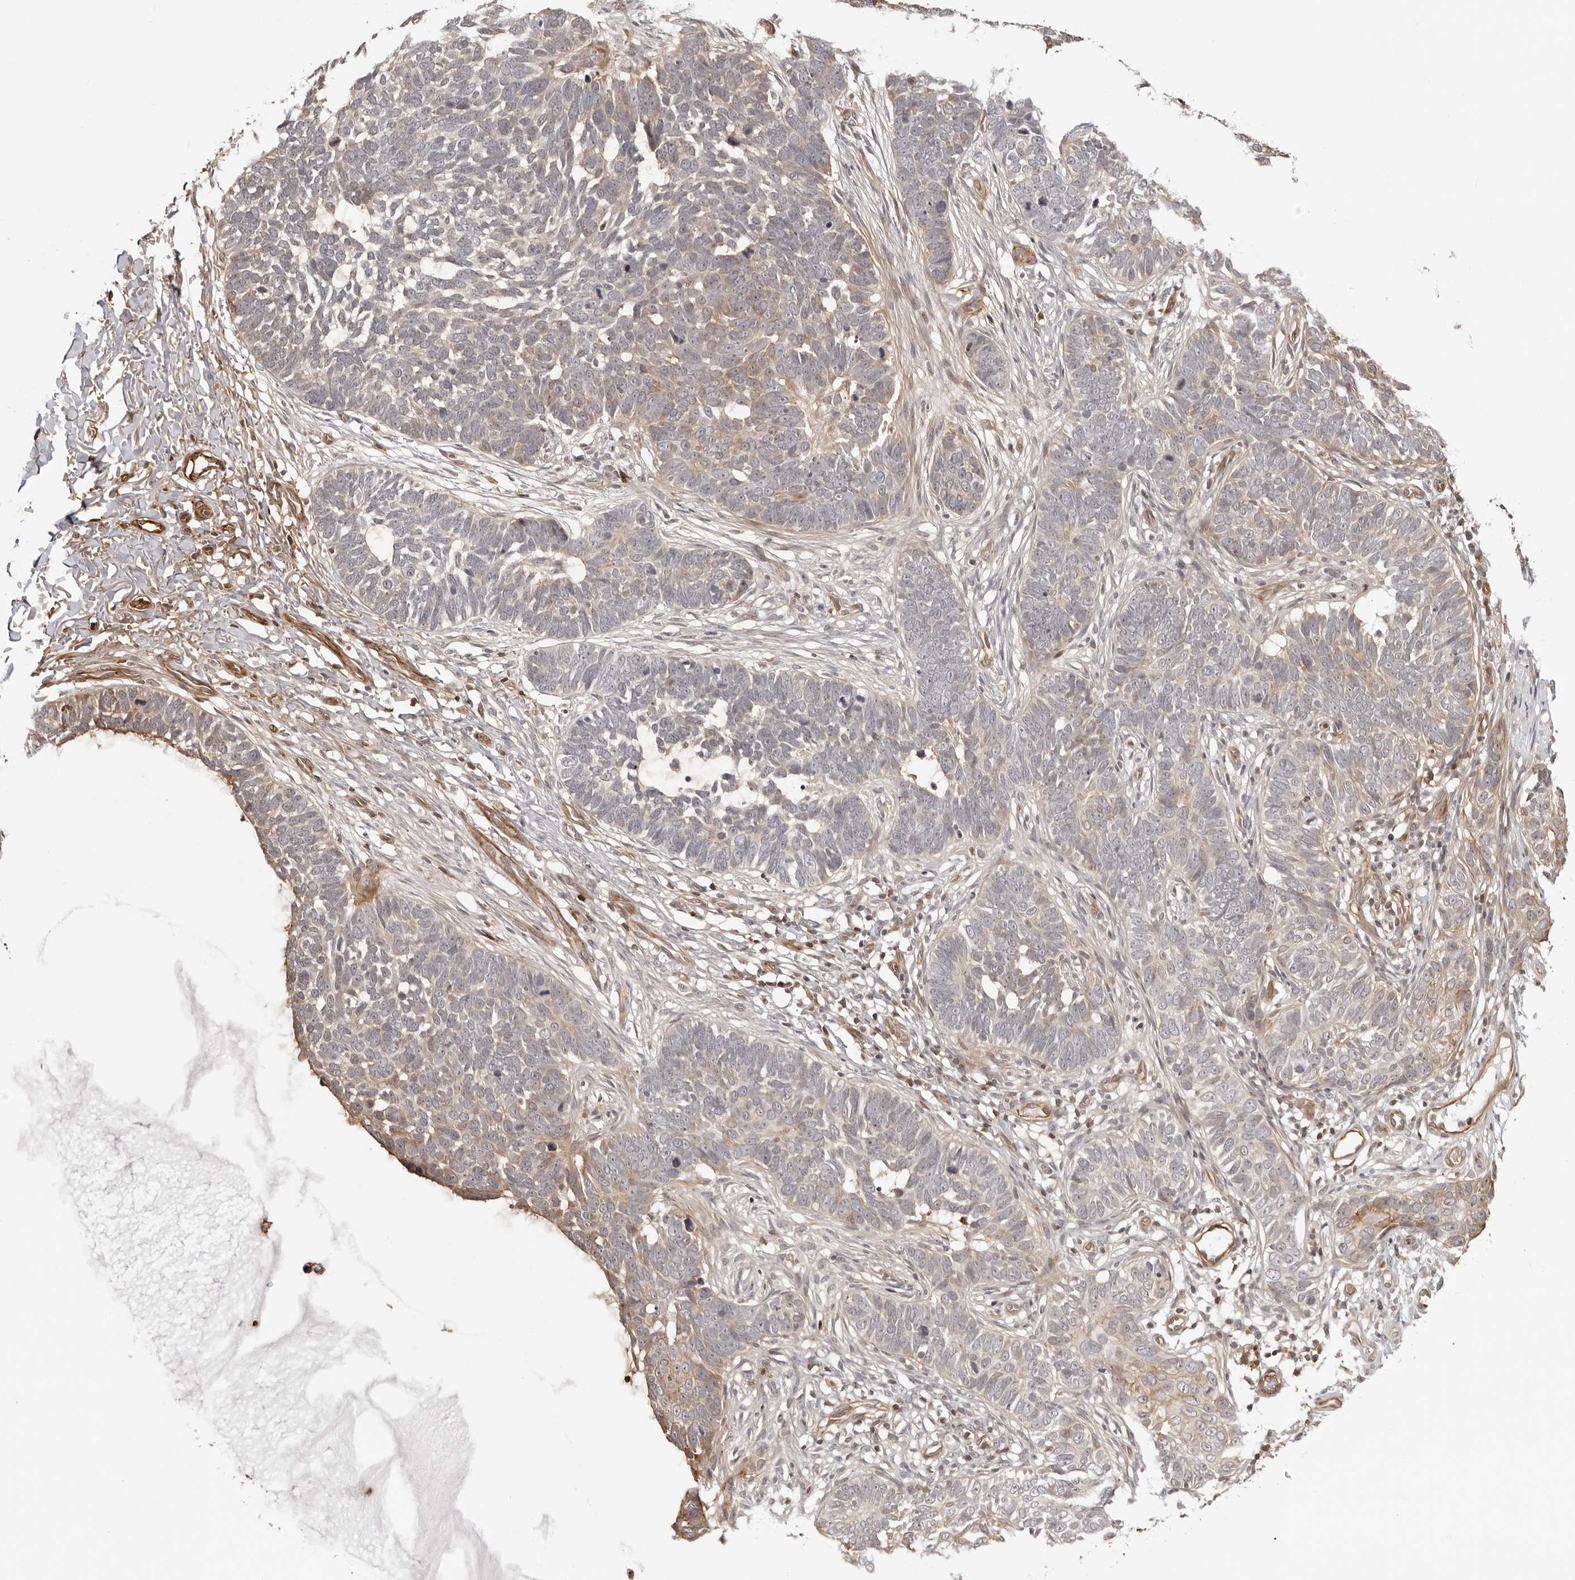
{"staining": {"intensity": "weak", "quantity": "<25%", "location": "cytoplasmic/membranous"}, "tissue": "skin cancer", "cell_type": "Tumor cells", "image_type": "cancer", "snomed": [{"axis": "morphology", "description": "Normal tissue, NOS"}, {"axis": "morphology", "description": "Basal cell carcinoma"}, {"axis": "topography", "description": "Skin"}], "caption": "IHC photomicrograph of skin basal cell carcinoma stained for a protein (brown), which shows no positivity in tumor cells.", "gene": "UNK", "patient": {"sex": "male", "age": 77}}